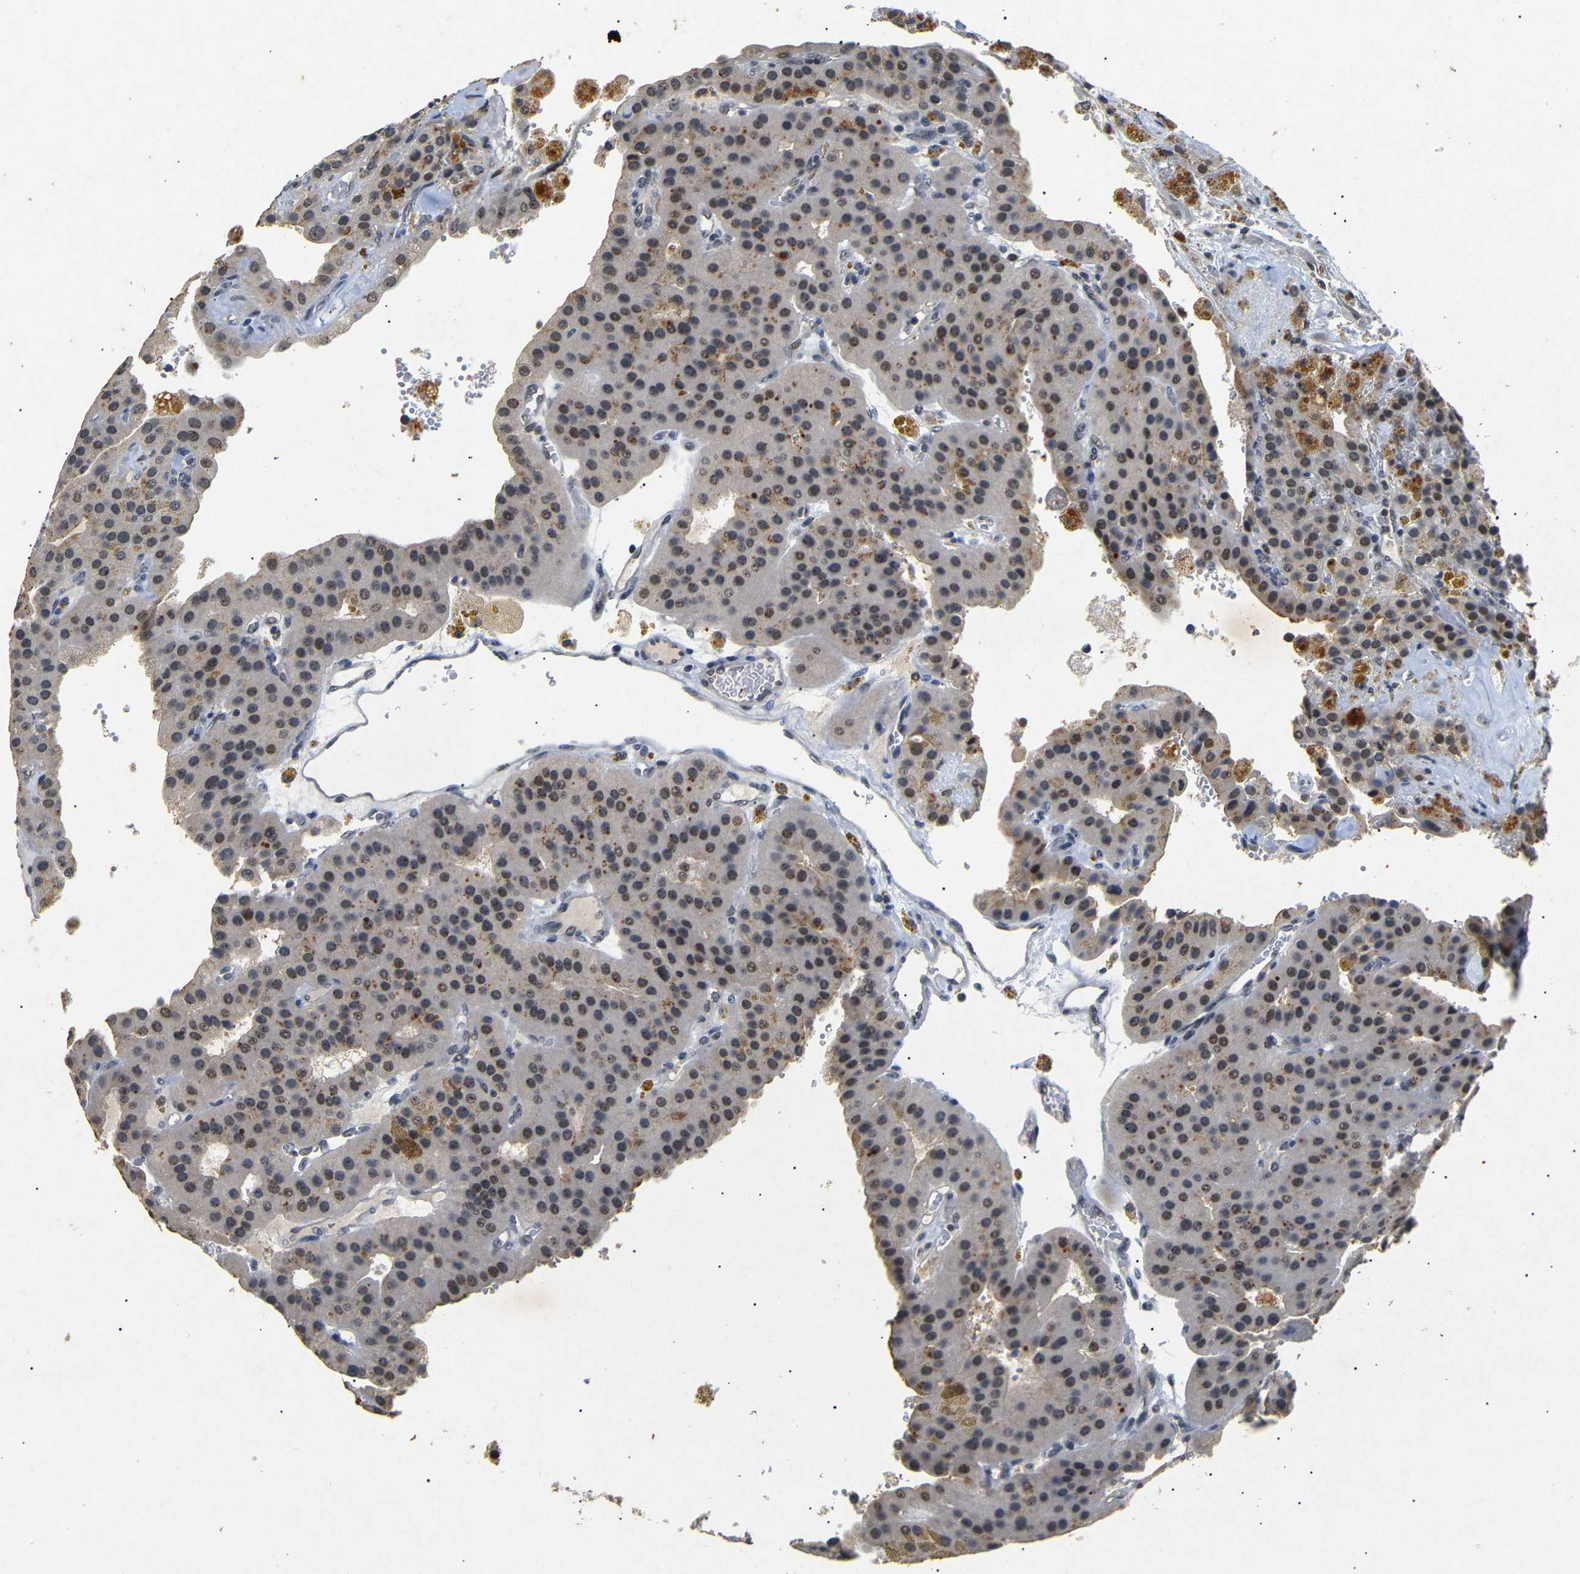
{"staining": {"intensity": "moderate", "quantity": "25%-75%", "location": "nuclear"}, "tissue": "parathyroid gland", "cell_type": "Glandular cells", "image_type": "normal", "snomed": [{"axis": "morphology", "description": "Normal tissue, NOS"}, {"axis": "morphology", "description": "Adenoma, NOS"}, {"axis": "topography", "description": "Parathyroid gland"}], "caption": "Immunohistochemical staining of unremarkable parathyroid gland reveals medium levels of moderate nuclear positivity in approximately 25%-75% of glandular cells.", "gene": "PARN", "patient": {"sex": "female", "age": 86}}